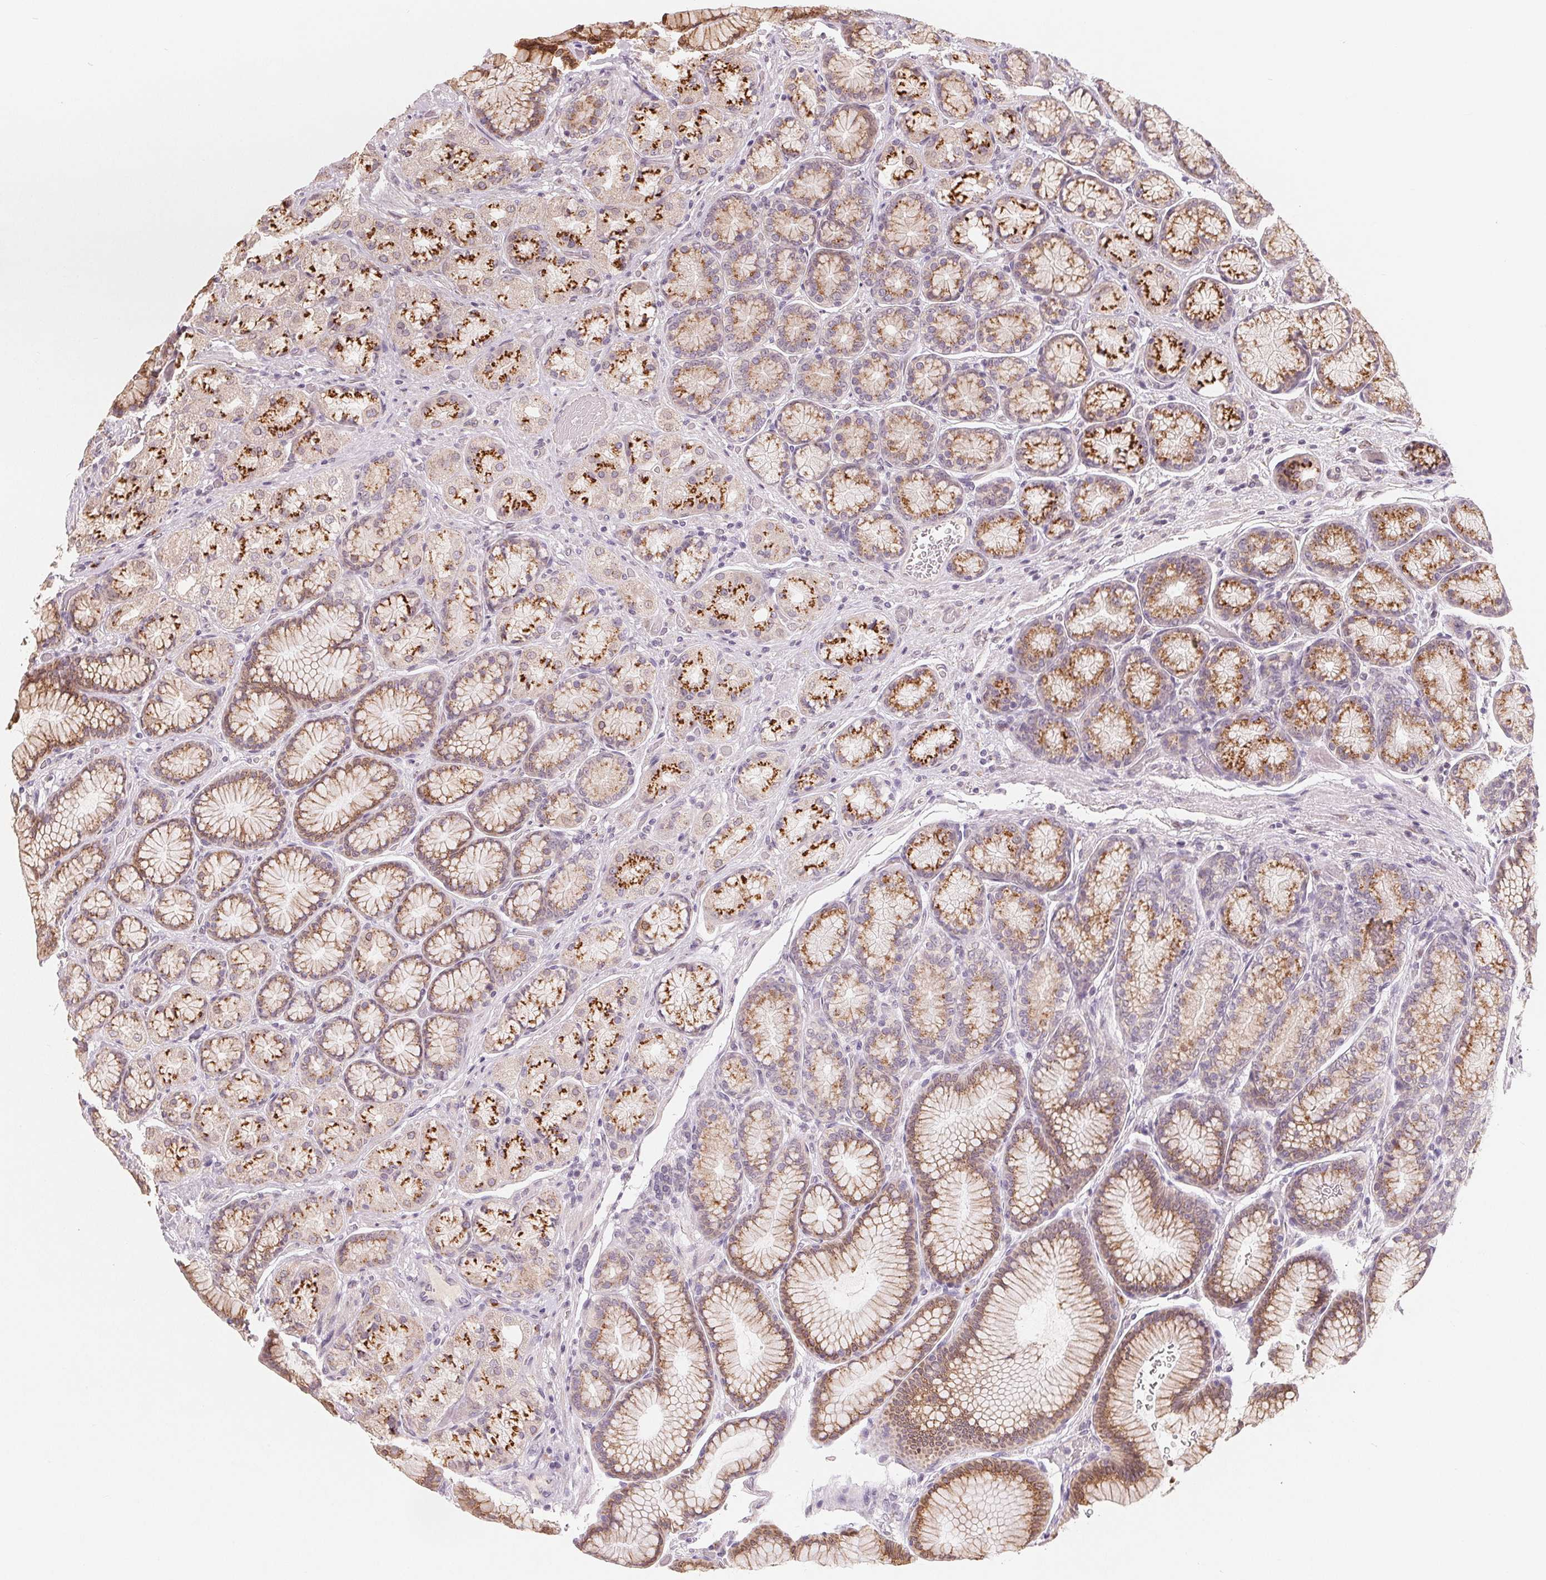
{"staining": {"intensity": "strong", "quantity": ">75%", "location": "cytoplasmic/membranous"}, "tissue": "stomach", "cell_type": "Glandular cells", "image_type": "normal", "snomed": [{"axis": "morphology", "description": "Normal tissue, NOS"}, {"axis": "morphology", "description": "Adenocarcinoma, NOS"}, {"axis": "morphology", "description": "Adenocarcinoma, High grade"}, {"axis": "topography", "description": "Stomach, upper"}, {"axis": "topography", "description": "Stomach"}], "caption": "Immunohistochemistry histopathology image of normal human stomach stained for a protein (brown), which reveals high levels of strong cytoplasmic/membranous staining in approximately >75% of glandular cells.", "gene": "TMSB15B", "patient": {"sex": "female", "age": 65}}